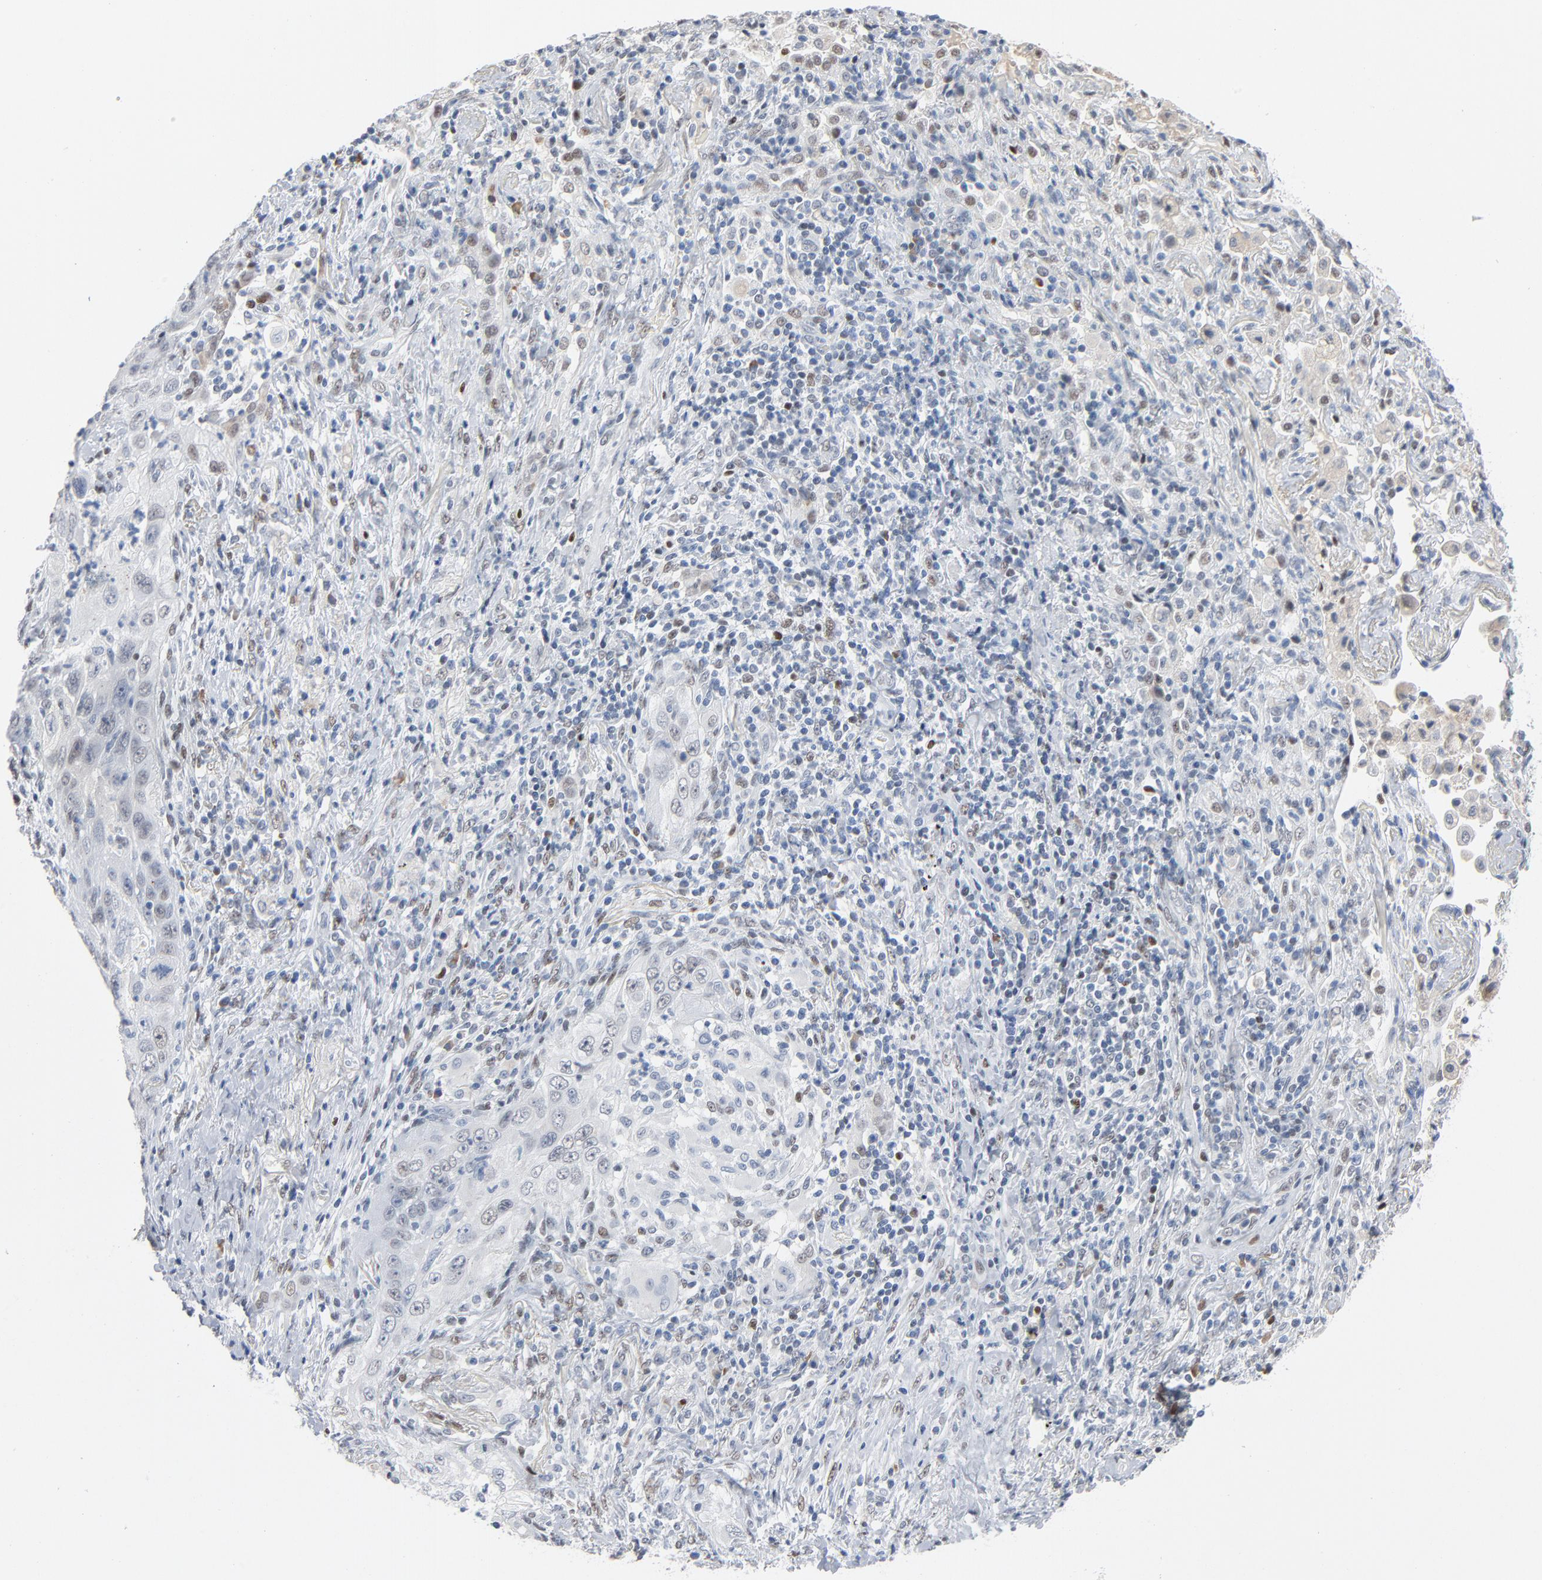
{"staining": {"intensity": "negative", "quantity": "none", "location": "none"}, "tissue": "lung cancer", "cell_type": "Tumor cells", "image_type": "cancer", "snomed": [{"axis": "morphology", "description": "Squamous cell carcinoma, NOS"}, {"axis": "topography", "description": "Lung"}], "caption": "High magnification brightfield microscopy of lung cancer stained with DAB (3,3'-diaminobenzidine) (brown) and counterstained with hematoxylin (blue): tumor cells show no significant expression.", "gene": "FOXP1", "patient": {"sex": "female", "age": 67}}